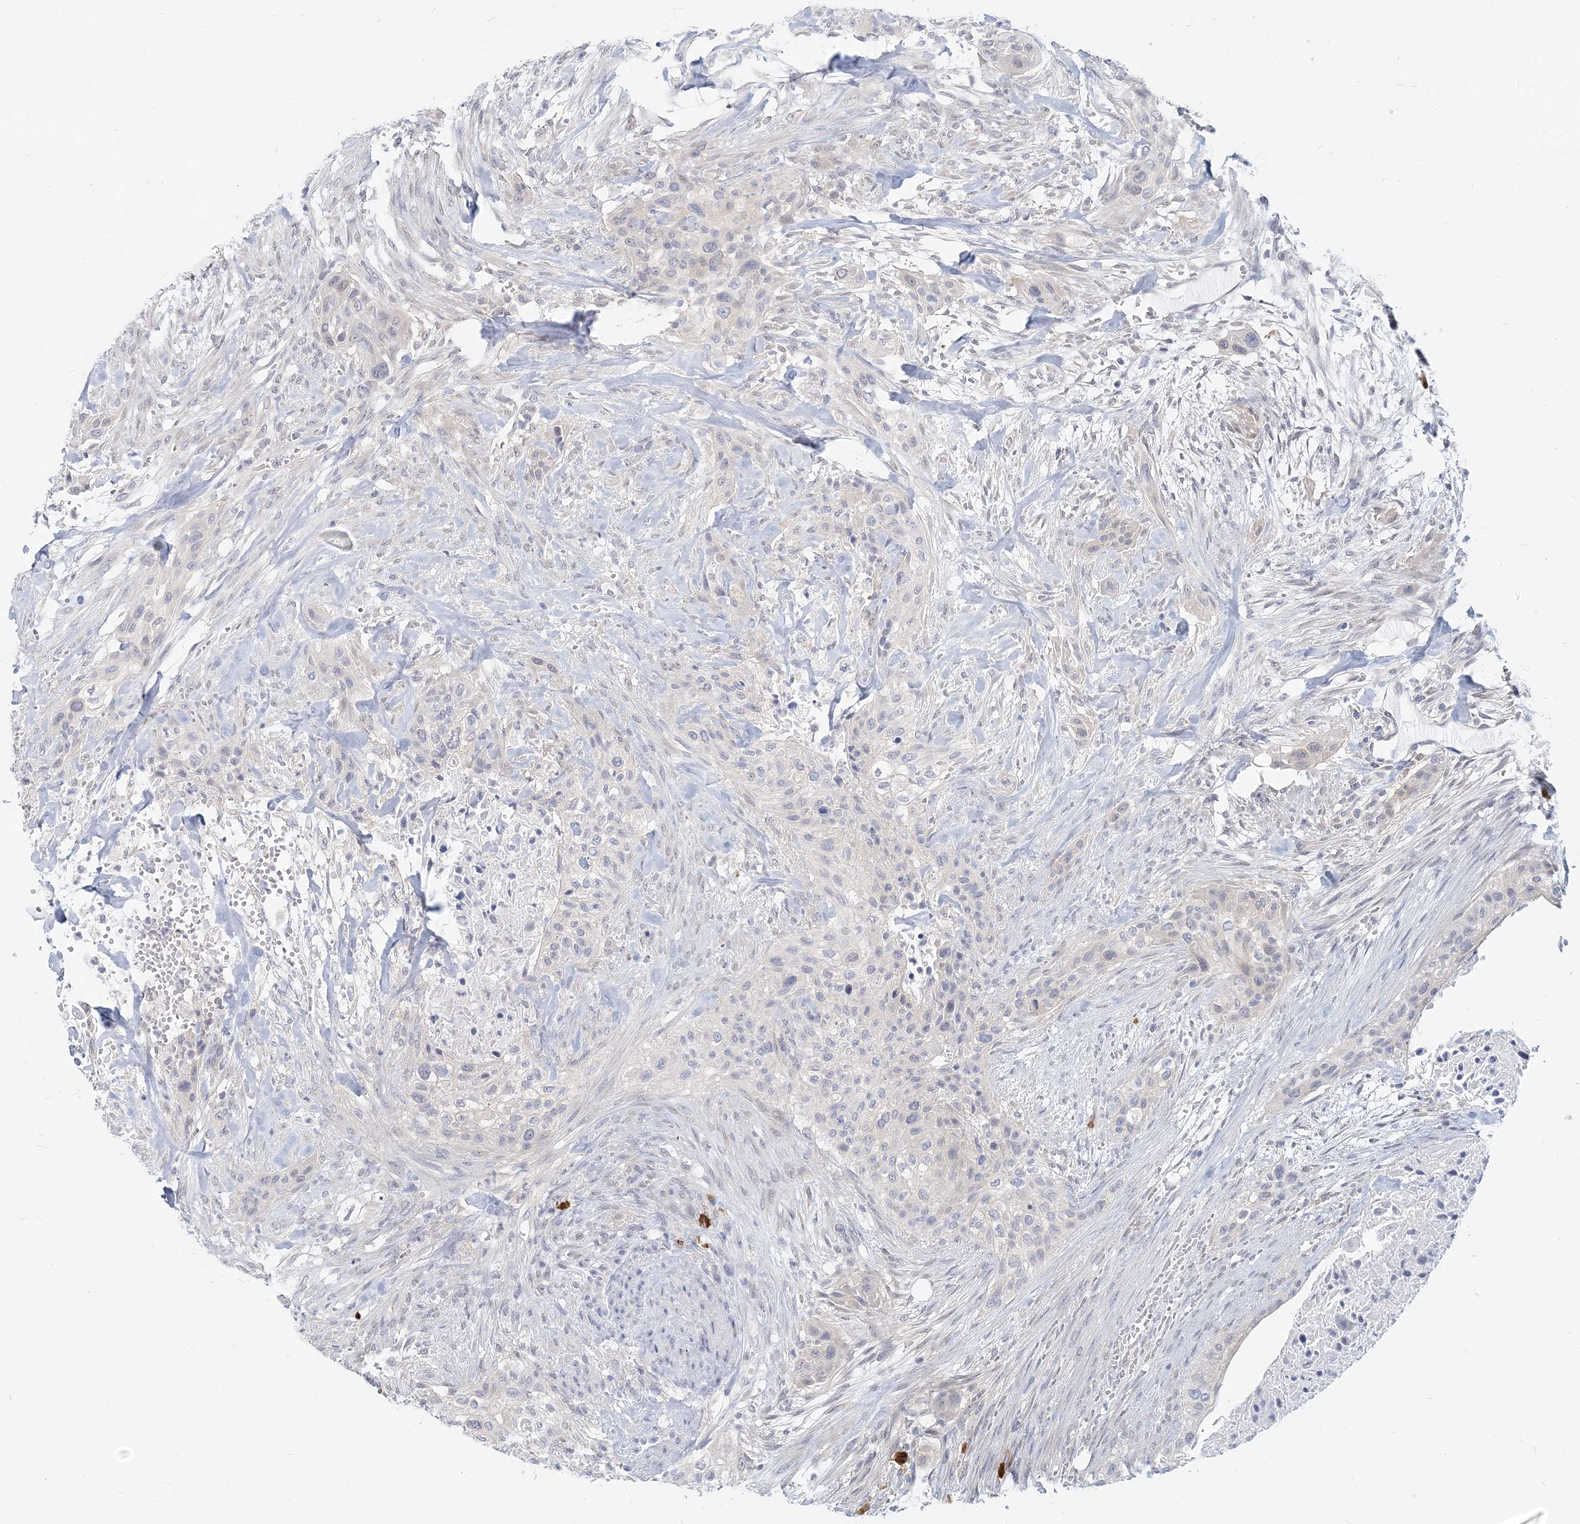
{"staining": {"intensity": "negative", "quantity": "none", "location": "none"}, "tissue": "urothelial cancer", "cell_type": "Tumor cells", "image_type": "cancer", "snomed": [{"axis": "morphology", "description": "Urothelial carcinoma, High grade"}, {"axis": "topography", "description": "Urinary bladder"}], "caption": "Immunohistochemistry (IHC) photomicrograph of human urothelial cancer stained for a protein (brown), which reveals no positivity in tumor cells.", "gene": "GMPPA", "patient": {"sex": "male", "age": 35}}